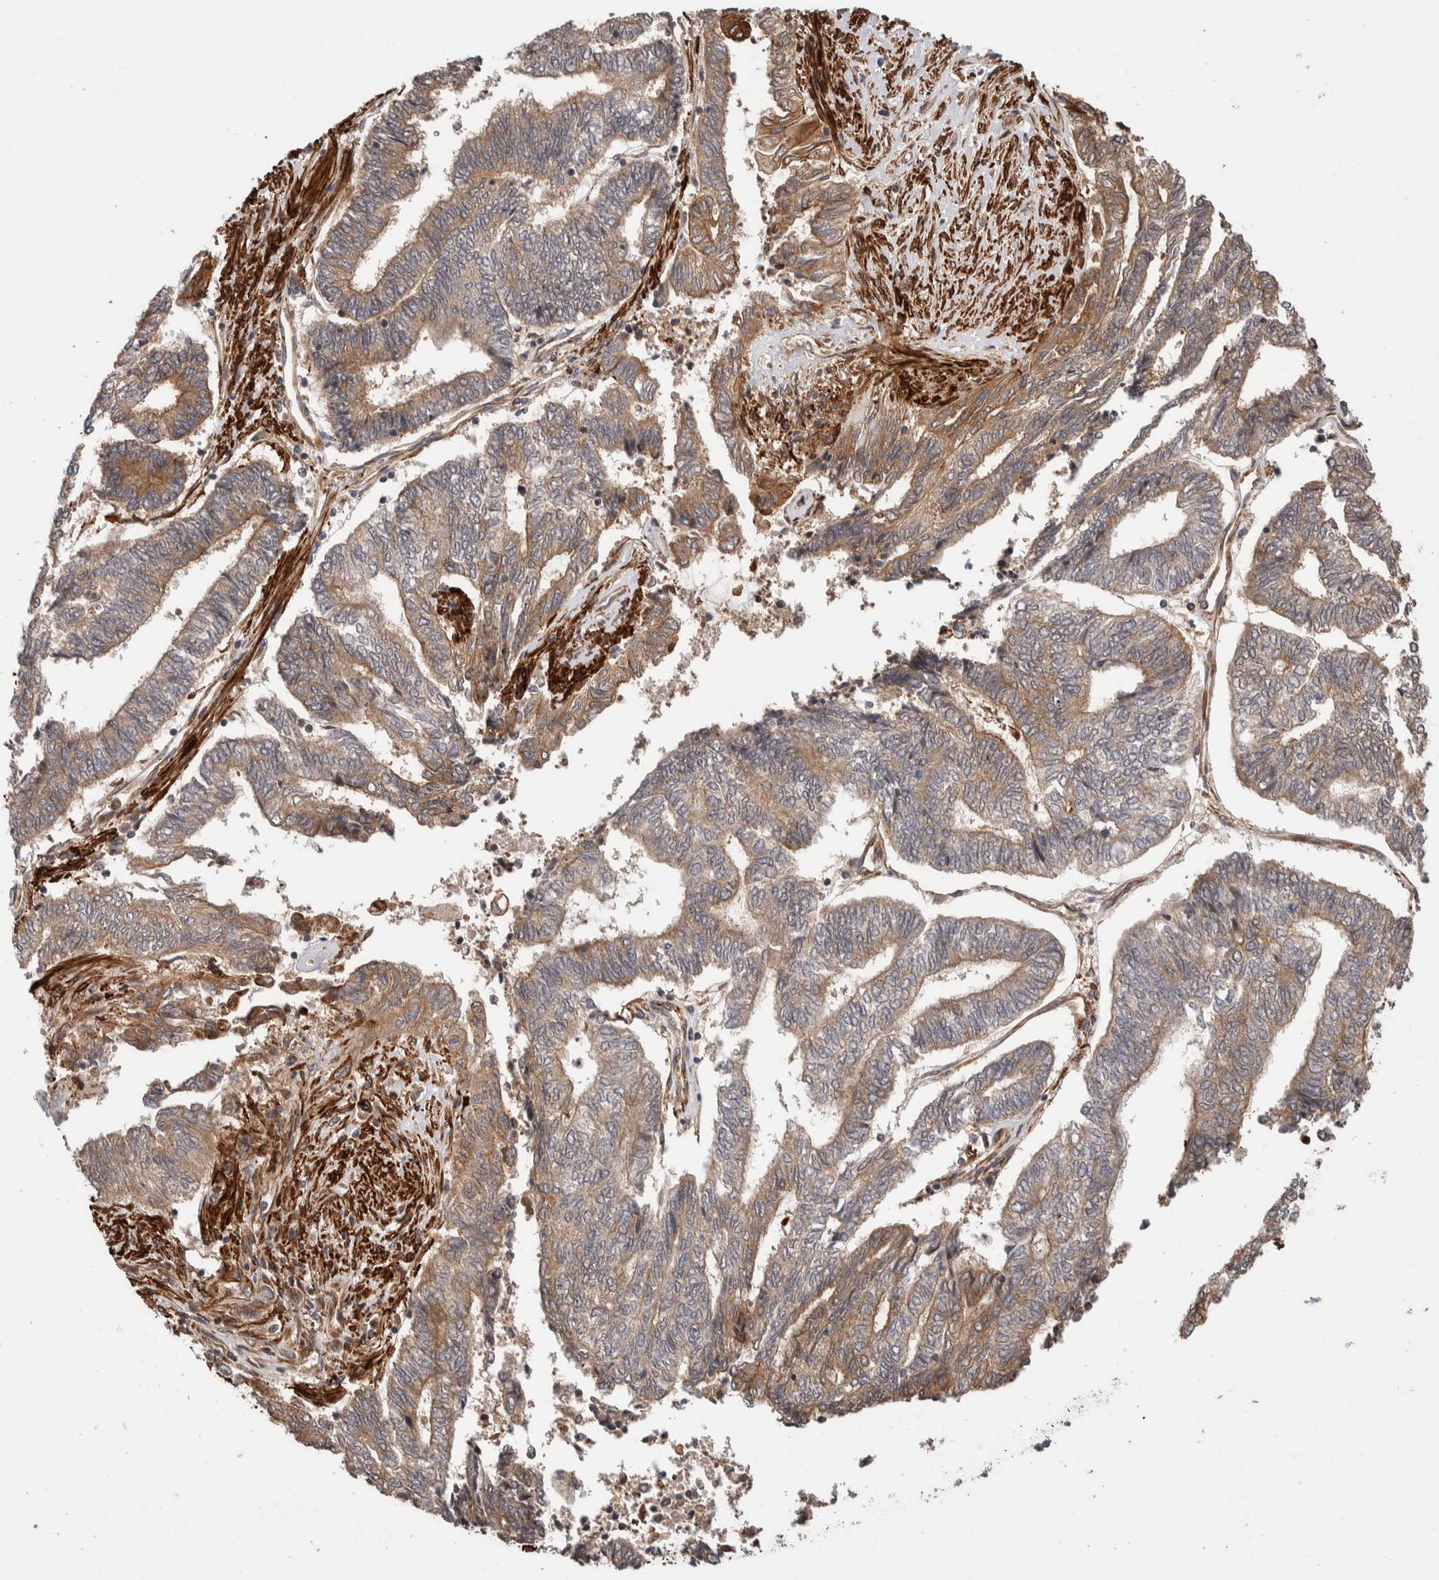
{"staining": {"intensity": "weak", "quantity": ">75%", "location": "cytoplasmic/membranous"}, "tissue": "endometrial cancer", "cell_type": "Tumor cells", "image_type": "cancer", "snomed": [{"axis": "morphology", "description": "Adenocarcinoma, NOS"}, {"axis": "topography", "description": "Uterus"}, {"axis": "topography", "description": "Endometrium"}], "caption": "Brown immunohistochemical staining in endometrial cancer (adenocarcinoma) reveals weak cytoplasmic/membranous expression in about >75% of tumor cells. (DAB (3,3'-diaminobenzidine) IHC, brown staining for protein, blue staining for nuclei).", "gene": "SYNRG", "patient": {"sex": "female", "age": 70}}